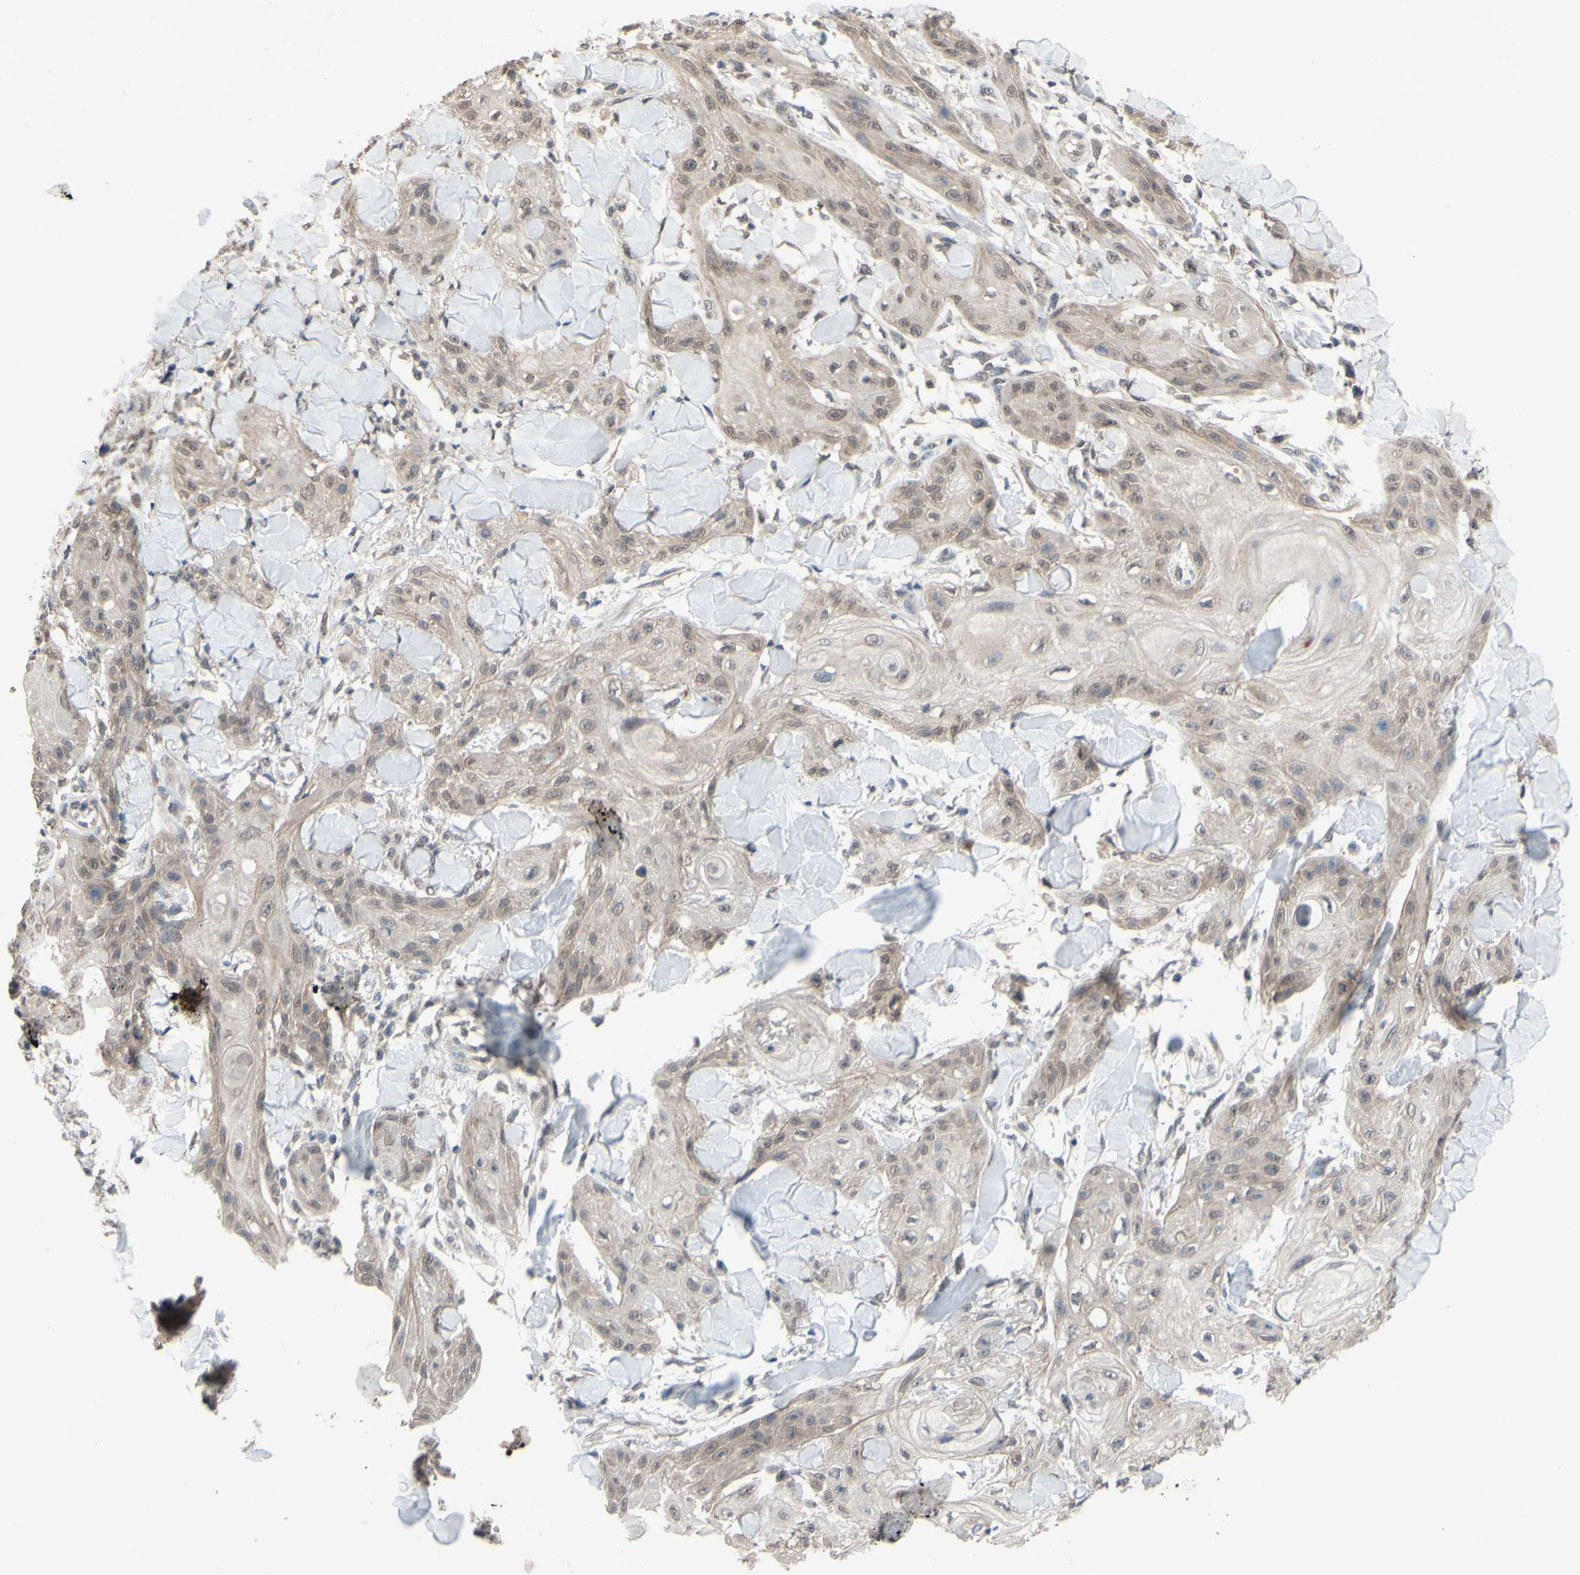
{"staining": {"intensity": "weak", "quantity": "25%-75%", "location": "cytoplasmic/membranous"}, "tissue": "skin cancer", "cell_type": "Tumor cells", "image_type": "cancer", "snomed": [{"axis": "morphology", "description": "Squamous cell carcinoma, NOS"}, {"axis": "topography", "description": "Skin"}], "caption": "Skin cancer (squamous cell carcinoma) stained for a protein (brown) reveals weak cytoplasmic/membranous positive staining in about 25%-75% of tumor cells.", "gene": "CDCP1", "patient": {"sex": "male", "age": 74}}